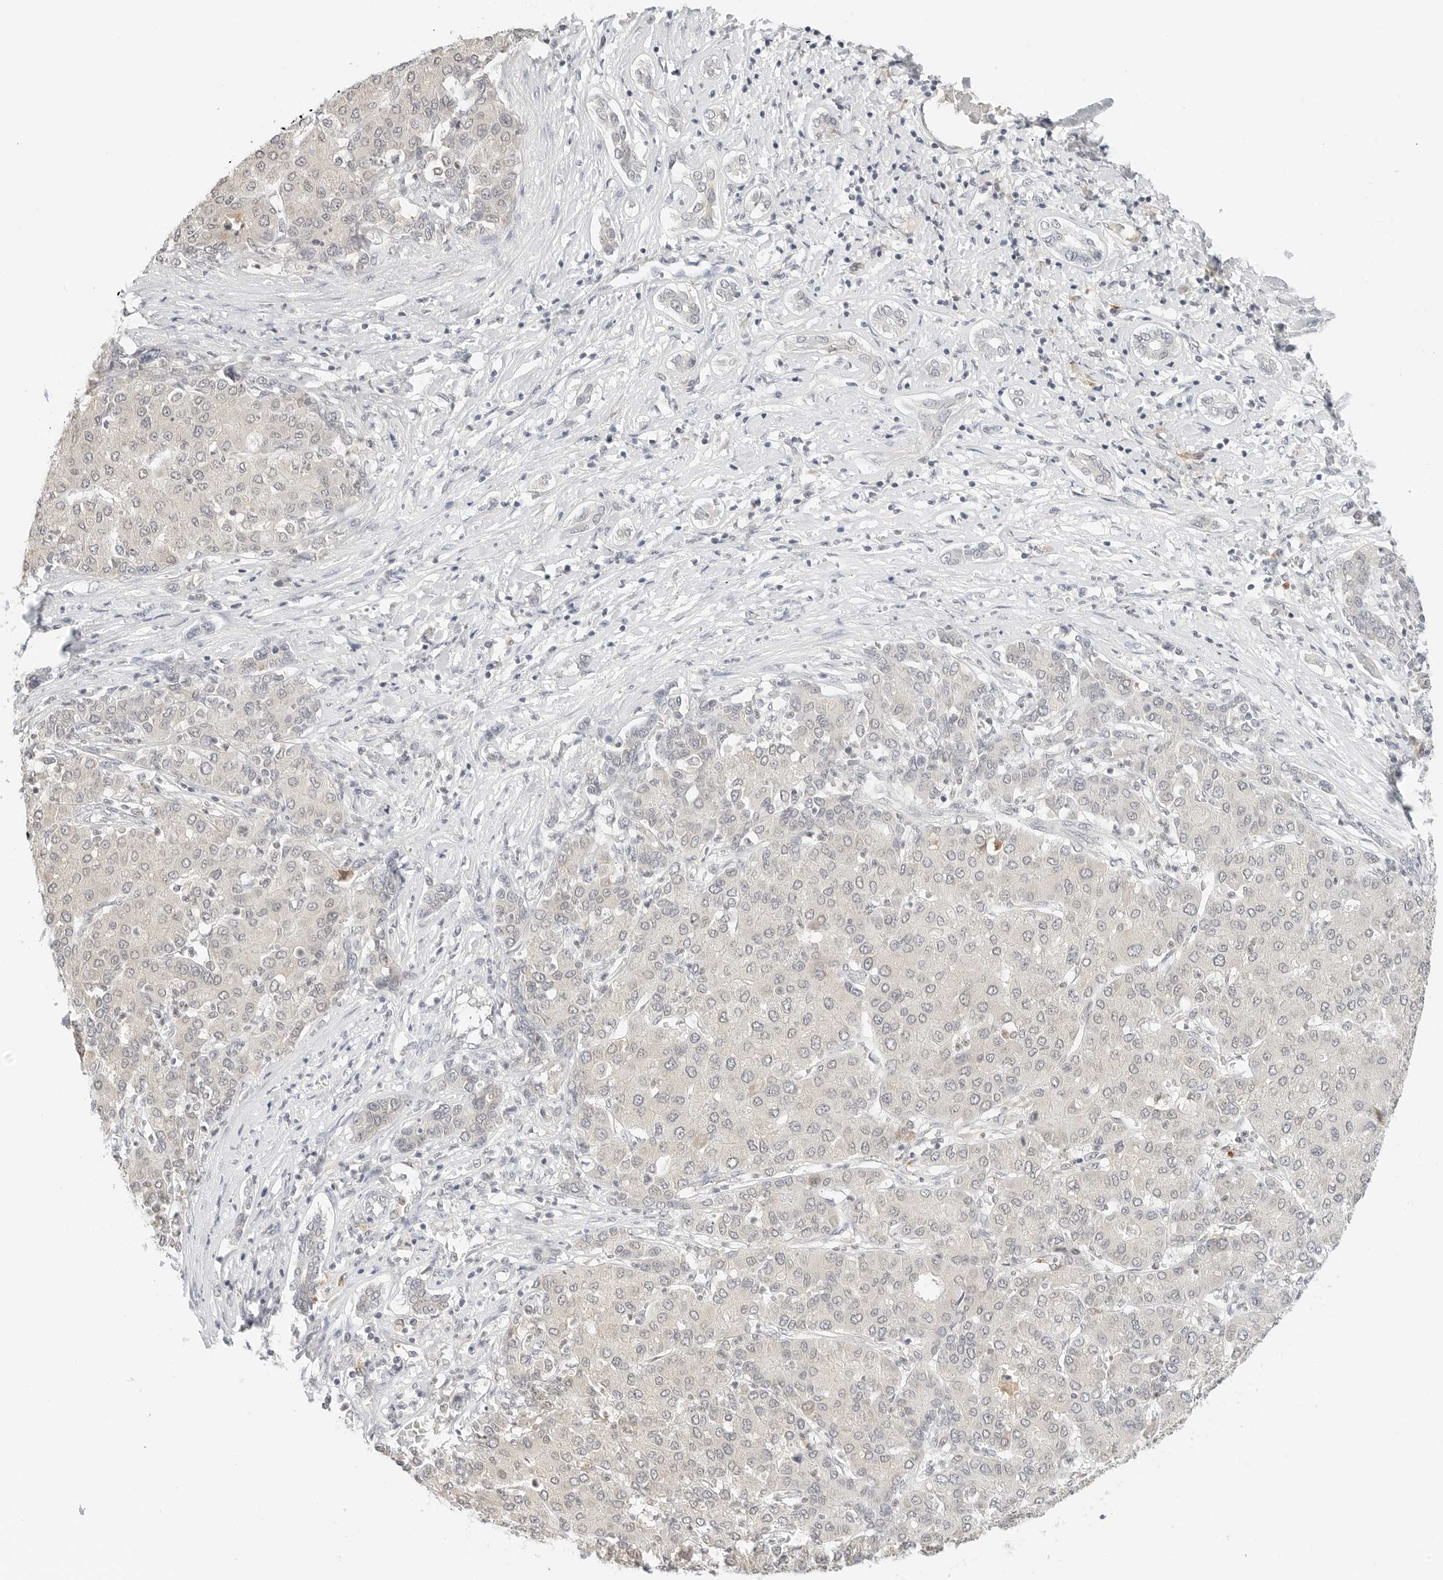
{"staining": {"intensity": "negative", "quantity": "none", "location": "none"}, "tissue": "liver cancer", "cell_type": "Tumor cells", "image_type": "cancer", "snomed": [{"axis": "morphology", "description": "Carcinoma, Hepatocellular, NOS"}, {"axis": "topography", "description": "Liver"}], "caption": "DAB (3,3'-diaminobenzidine) immunohistochemical staining of liver cancer displays no significant expression in tumor cells.", "gene": "NEO1", "patient": {"sex": "male", "age": 65}}